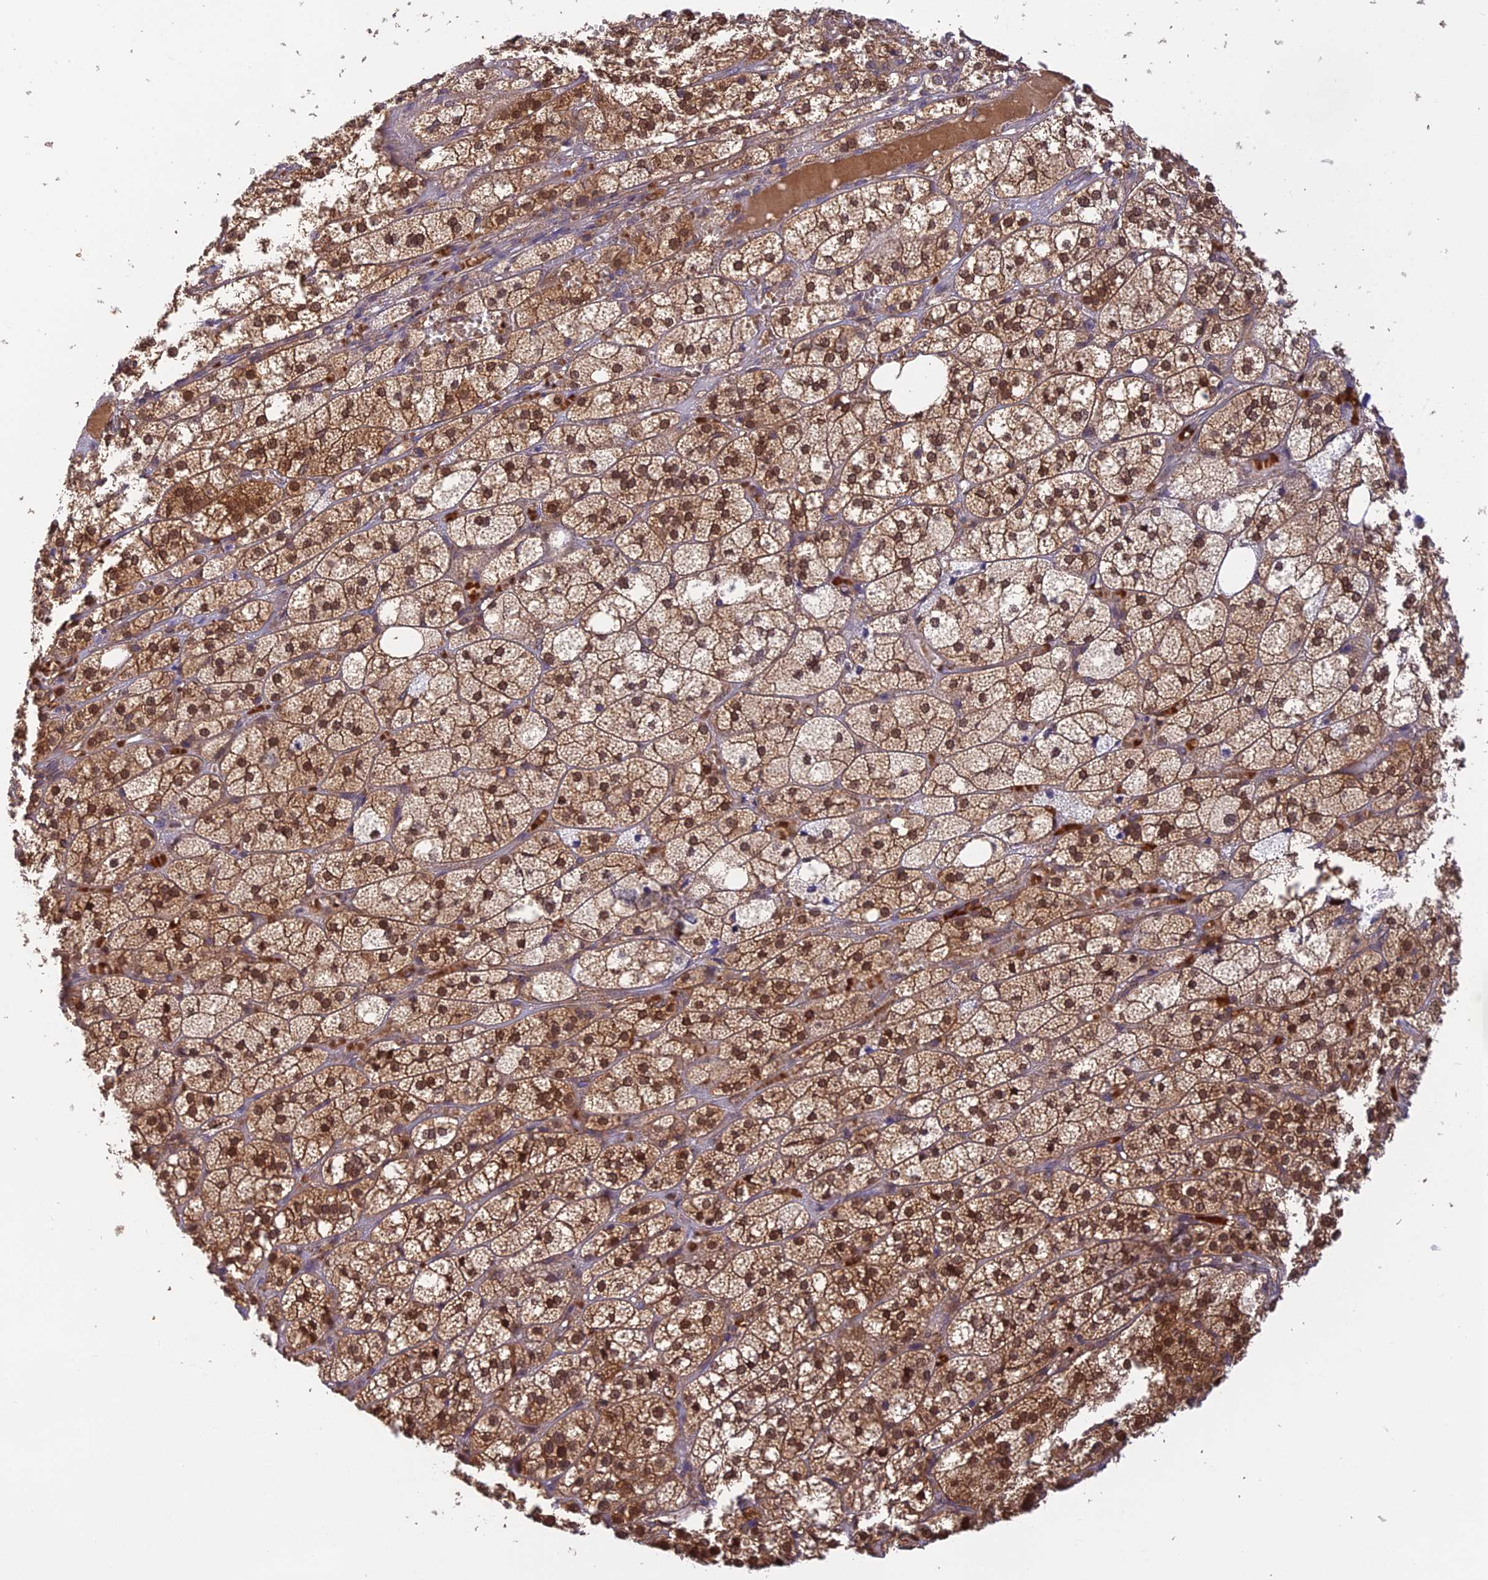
{"staining": {"intensity": "moderate", "quantity": ">75%", "location": "cytoplasmic/membranous,nuclear"}, "tissue": "adrenal gland", "cell_type": "Glandular cells", "image_type": "normal", "snomed": [{"axis": "morphology", "description": "Normal tissue, NOS"}, {"axis": "topography", "description": "Adrenal gland"}], "caption": "This micrograph displays immunohistochemistry staining of unremarkable adrenal gland, with medium moderate cytoplasmic/membranous,nuclear expression in approximately >75% of glandular cells.", "gene": "HDHD2", "patient": {"sex": "female", "age": 61}}